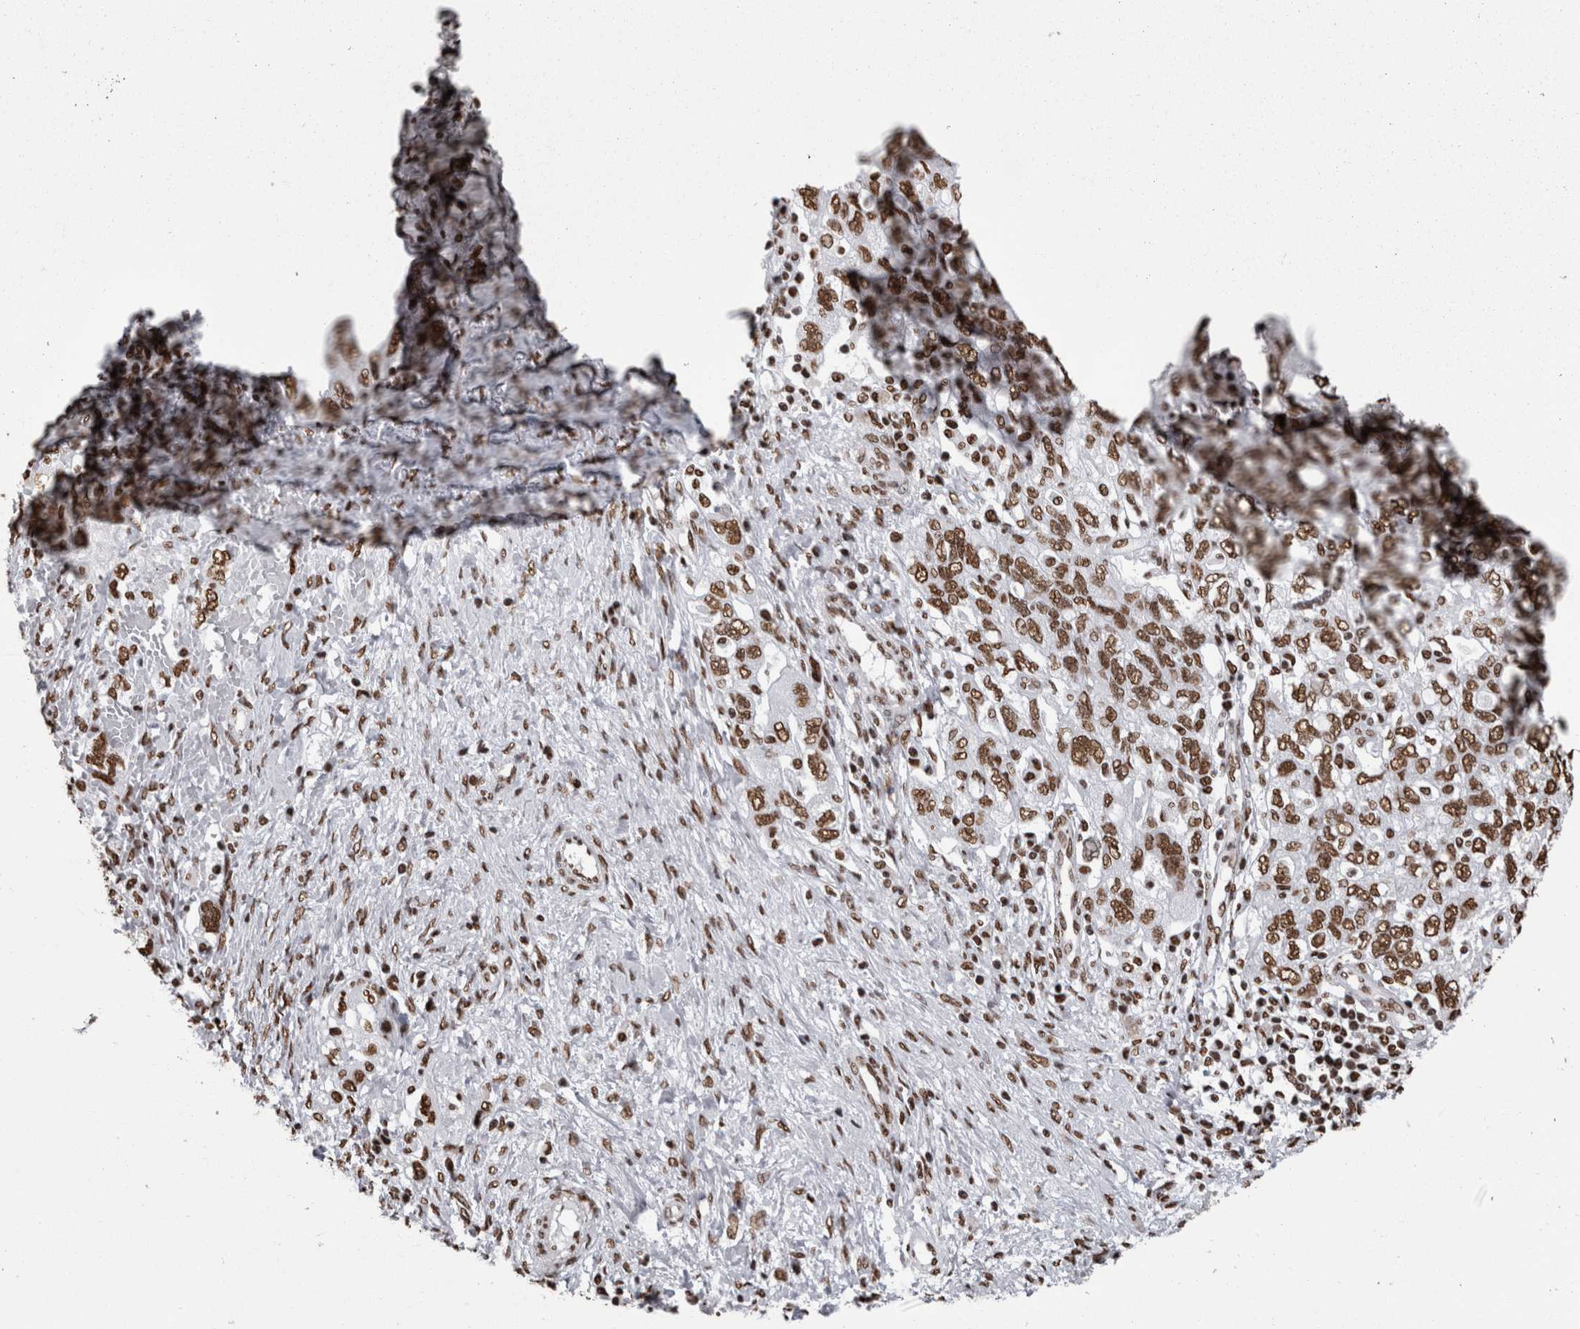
{"staining": {"intensity": "moderate", "quantity": ">75%", "location": "nuclear"}, "tissue": "ovarian cancer", "cell_type": "Tumor cells", "image_type": "cancer", "snomed": [{"axis": "morphology", "description": "Carcinoma, NOS"}, {"axis": "morphology", "description": "Cystadenocarcinoma, serous, NOS"}, {"axis": "topography", "description": "Ovary"}], "caption": "Protein analysis of ovarian cancer (carcinoma) tissue reveals moderate nuclear expression in approximately >75% of tumor cells. Nuclei are stained in blue.", "gene": "HNRNPM", "patient": {"sex": "female", "age": 69}}